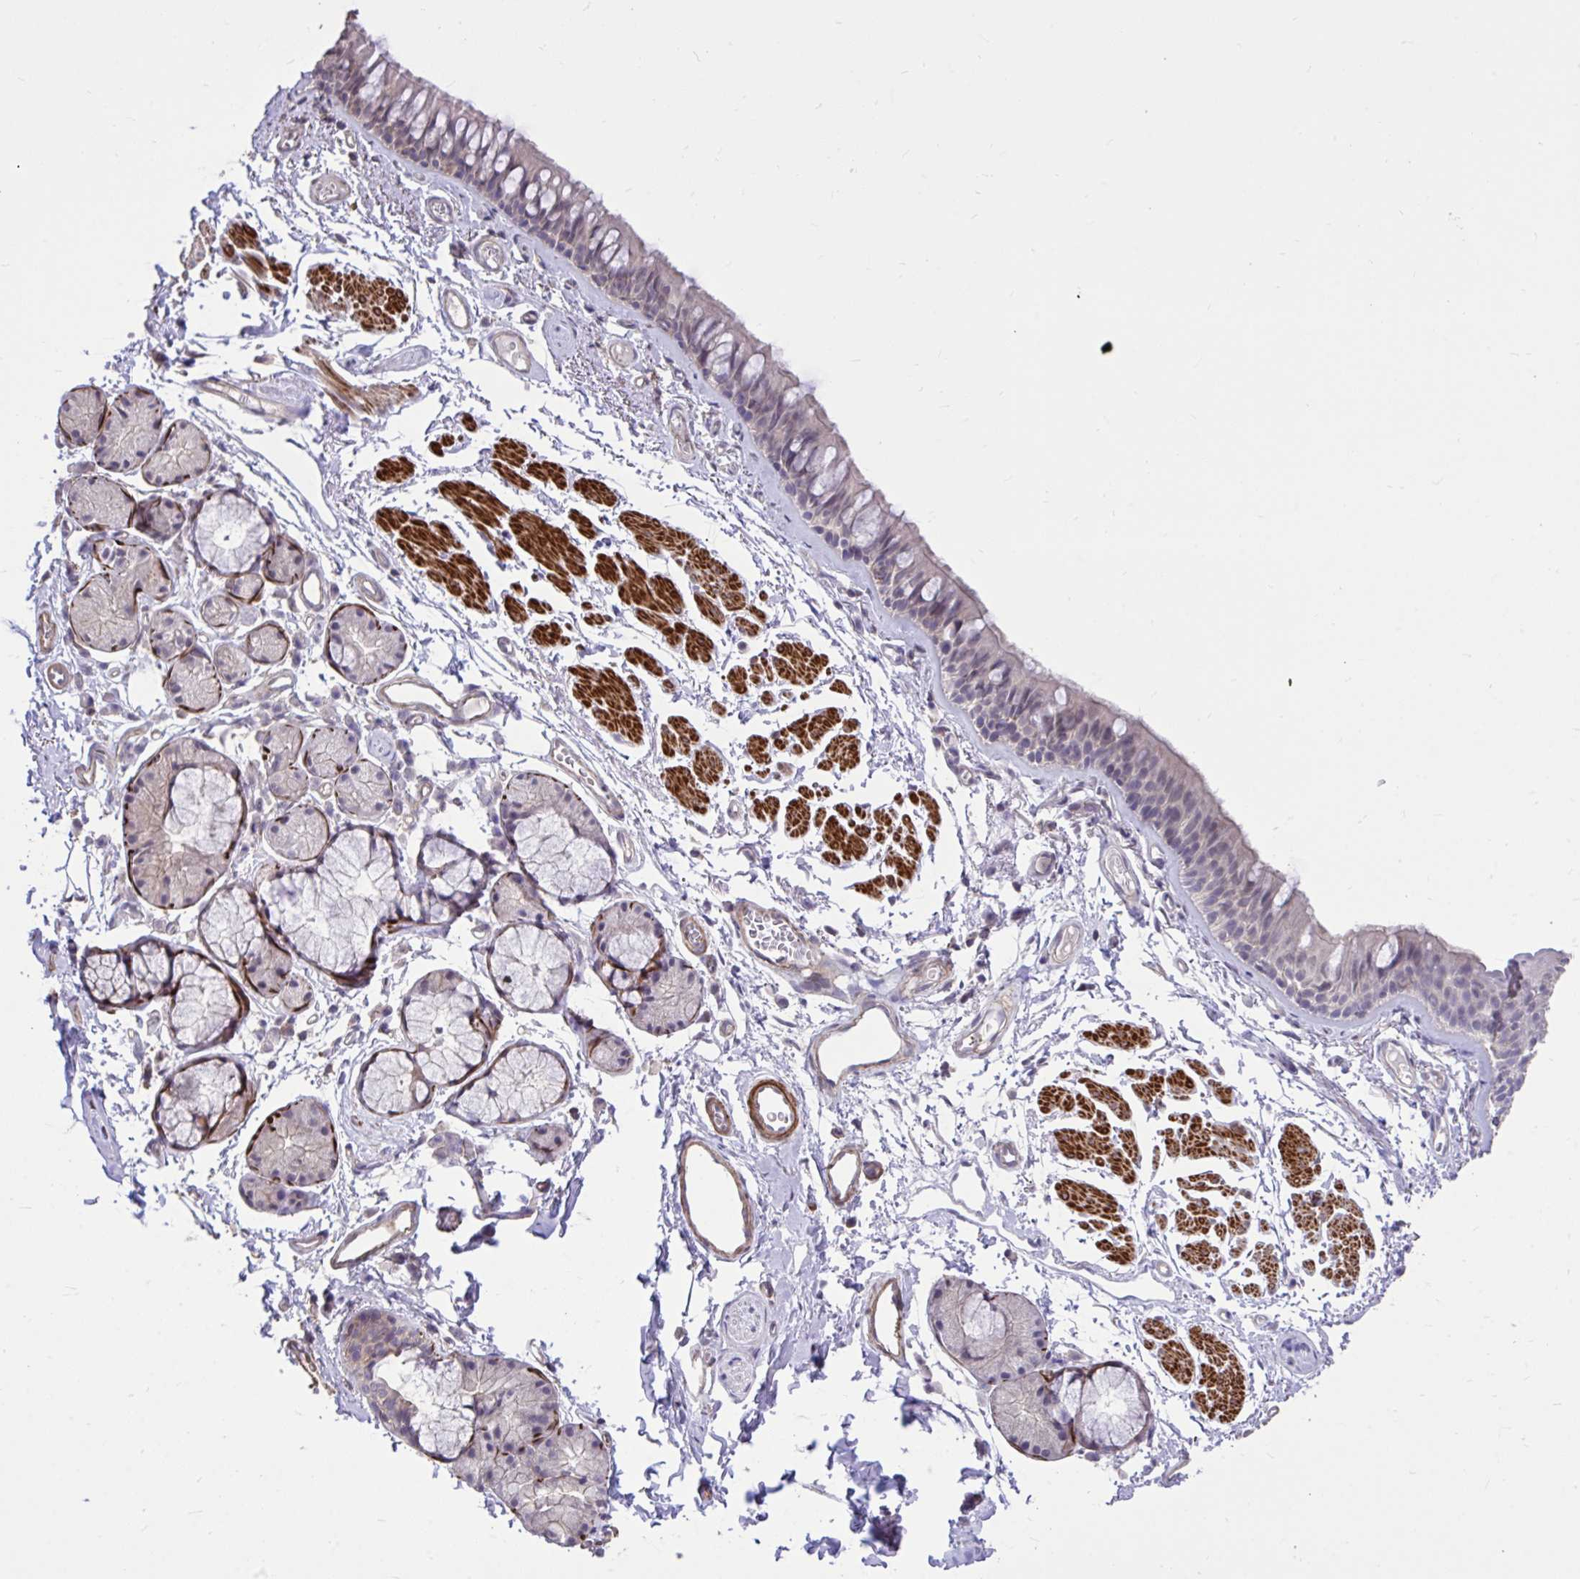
{"staining": {"intensity": "weak", "quantity": "<25%", "location": "cytoplasmic/membranous"}, "tissue": "bronchus", "cell_type": "Respiratory epithelial cells", "image_type": "normal", "snomed": [{"axis": "morphology", "description": "Normal tissue, NOS"}, {"axis": "topography", "description": "Cartilage tissue"}, {"axis": "topography", "description": "Bronchus"}], "caption": "Immunohistochemistry image of unremarkable bronchus stained for a protein (brown), which reveals no positivity in respiratory epithelial cells.", "gene": "IGFL2", "patient": {"sex": "female", "age": 79}}